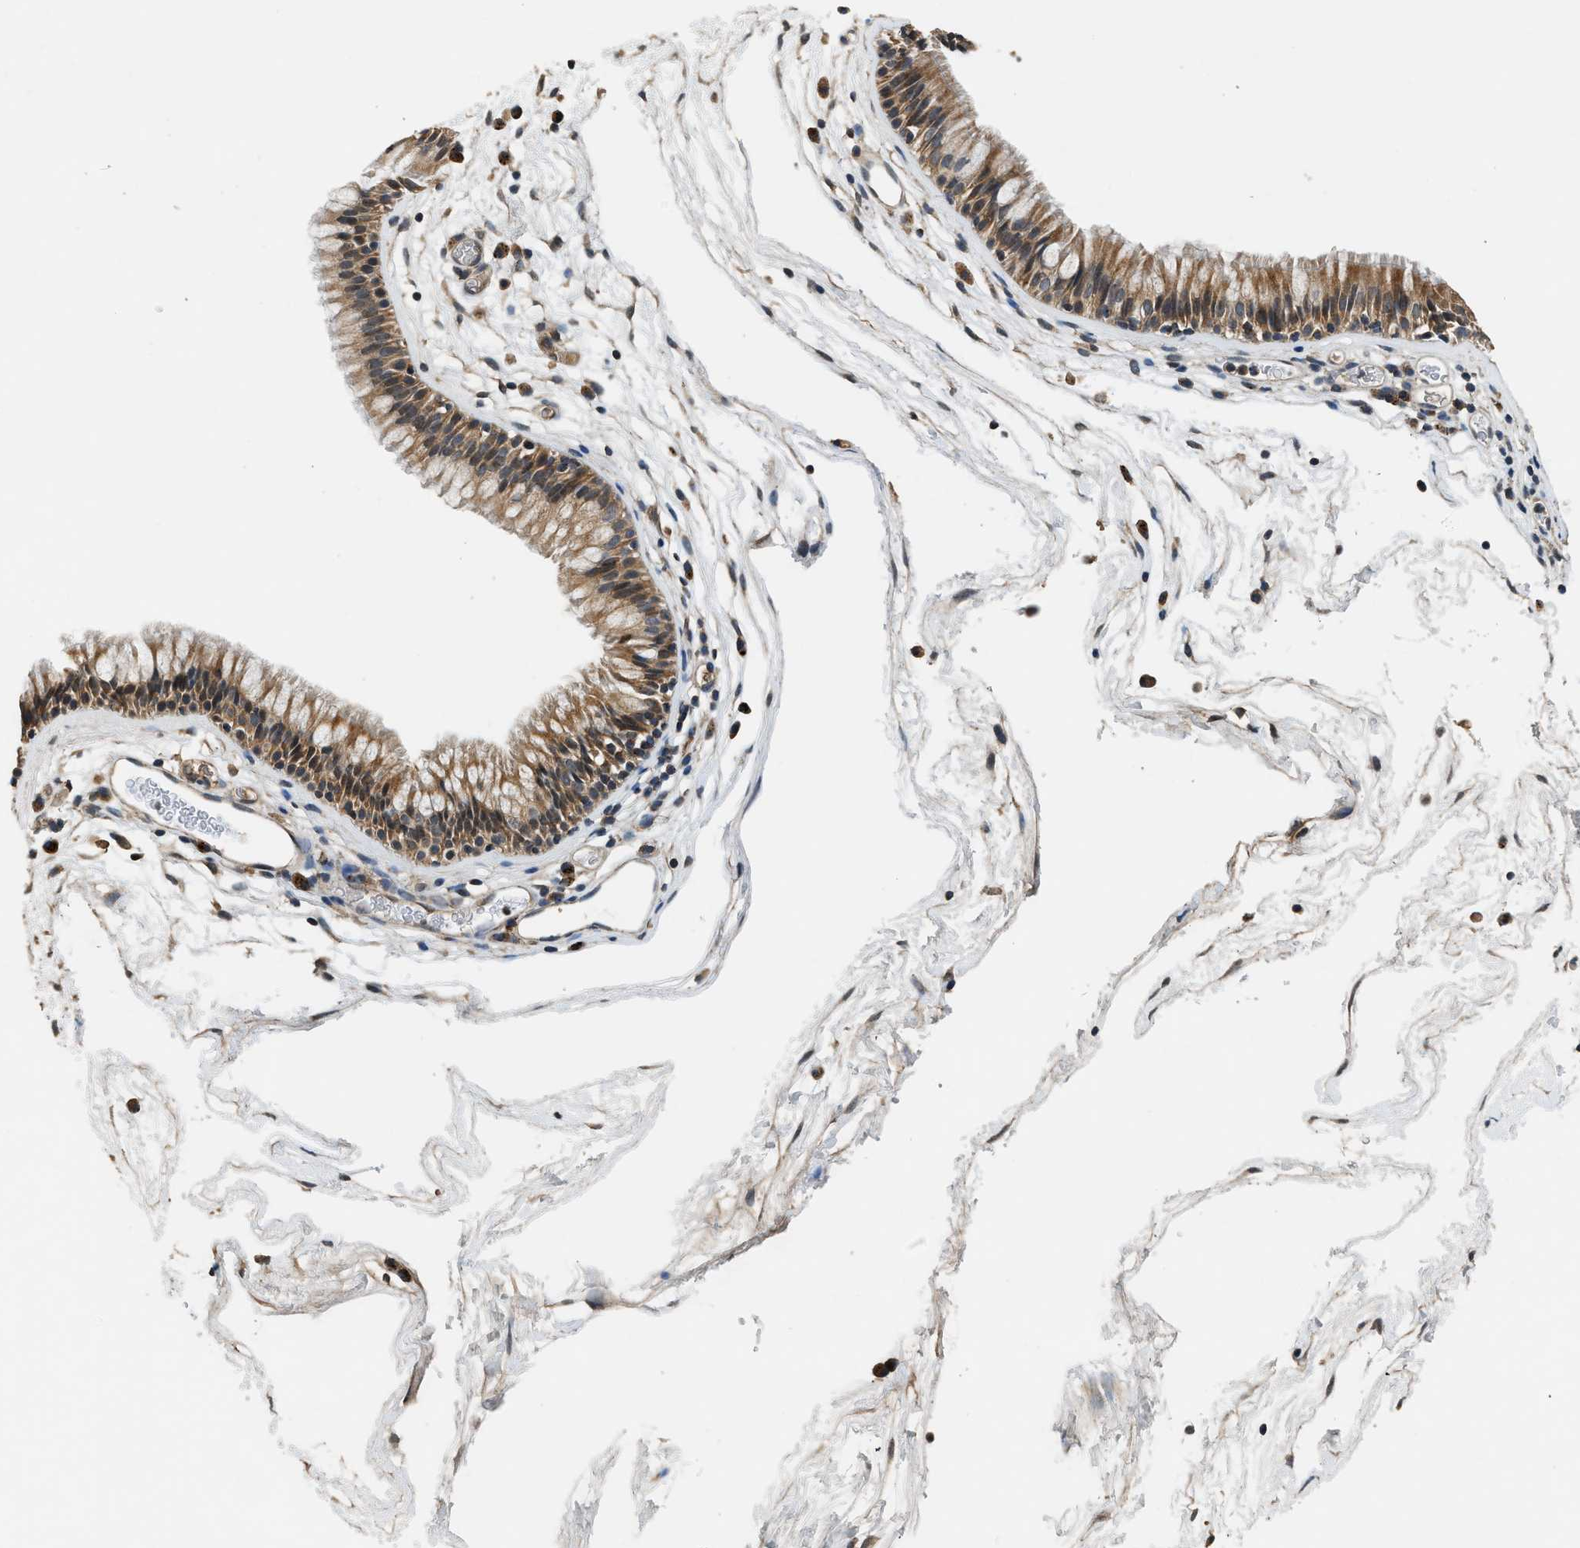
{"staining": {"intensity": "moderate", "quantity": ">75%", "location": "cytoplasmic/membranous"}, "tissue": "nasopharynx", "cell_type": "Respiratory epithelial cells", "image_type": "normal", "snomed": [{"axis": "morphology", "description": "Normal tissue, NOS"}, {"axis": "morphology", "description": "Inflammation, NOS"}, {"axis": "topography", "description": "Nasopharynx"}], "caption": "IHC micrograph of unremarkable nasopharynx: human nasopharynx stained using immunohistochemistry shows medium levels of moderate protein expression localized specifically in the cytoplasmic/membranous of respiratory epithelial cells, appearing as a cytoplasmic/membranous brown color.", "gene": "SLC15A4", "patient": {"sex": "male", "age": 48}}